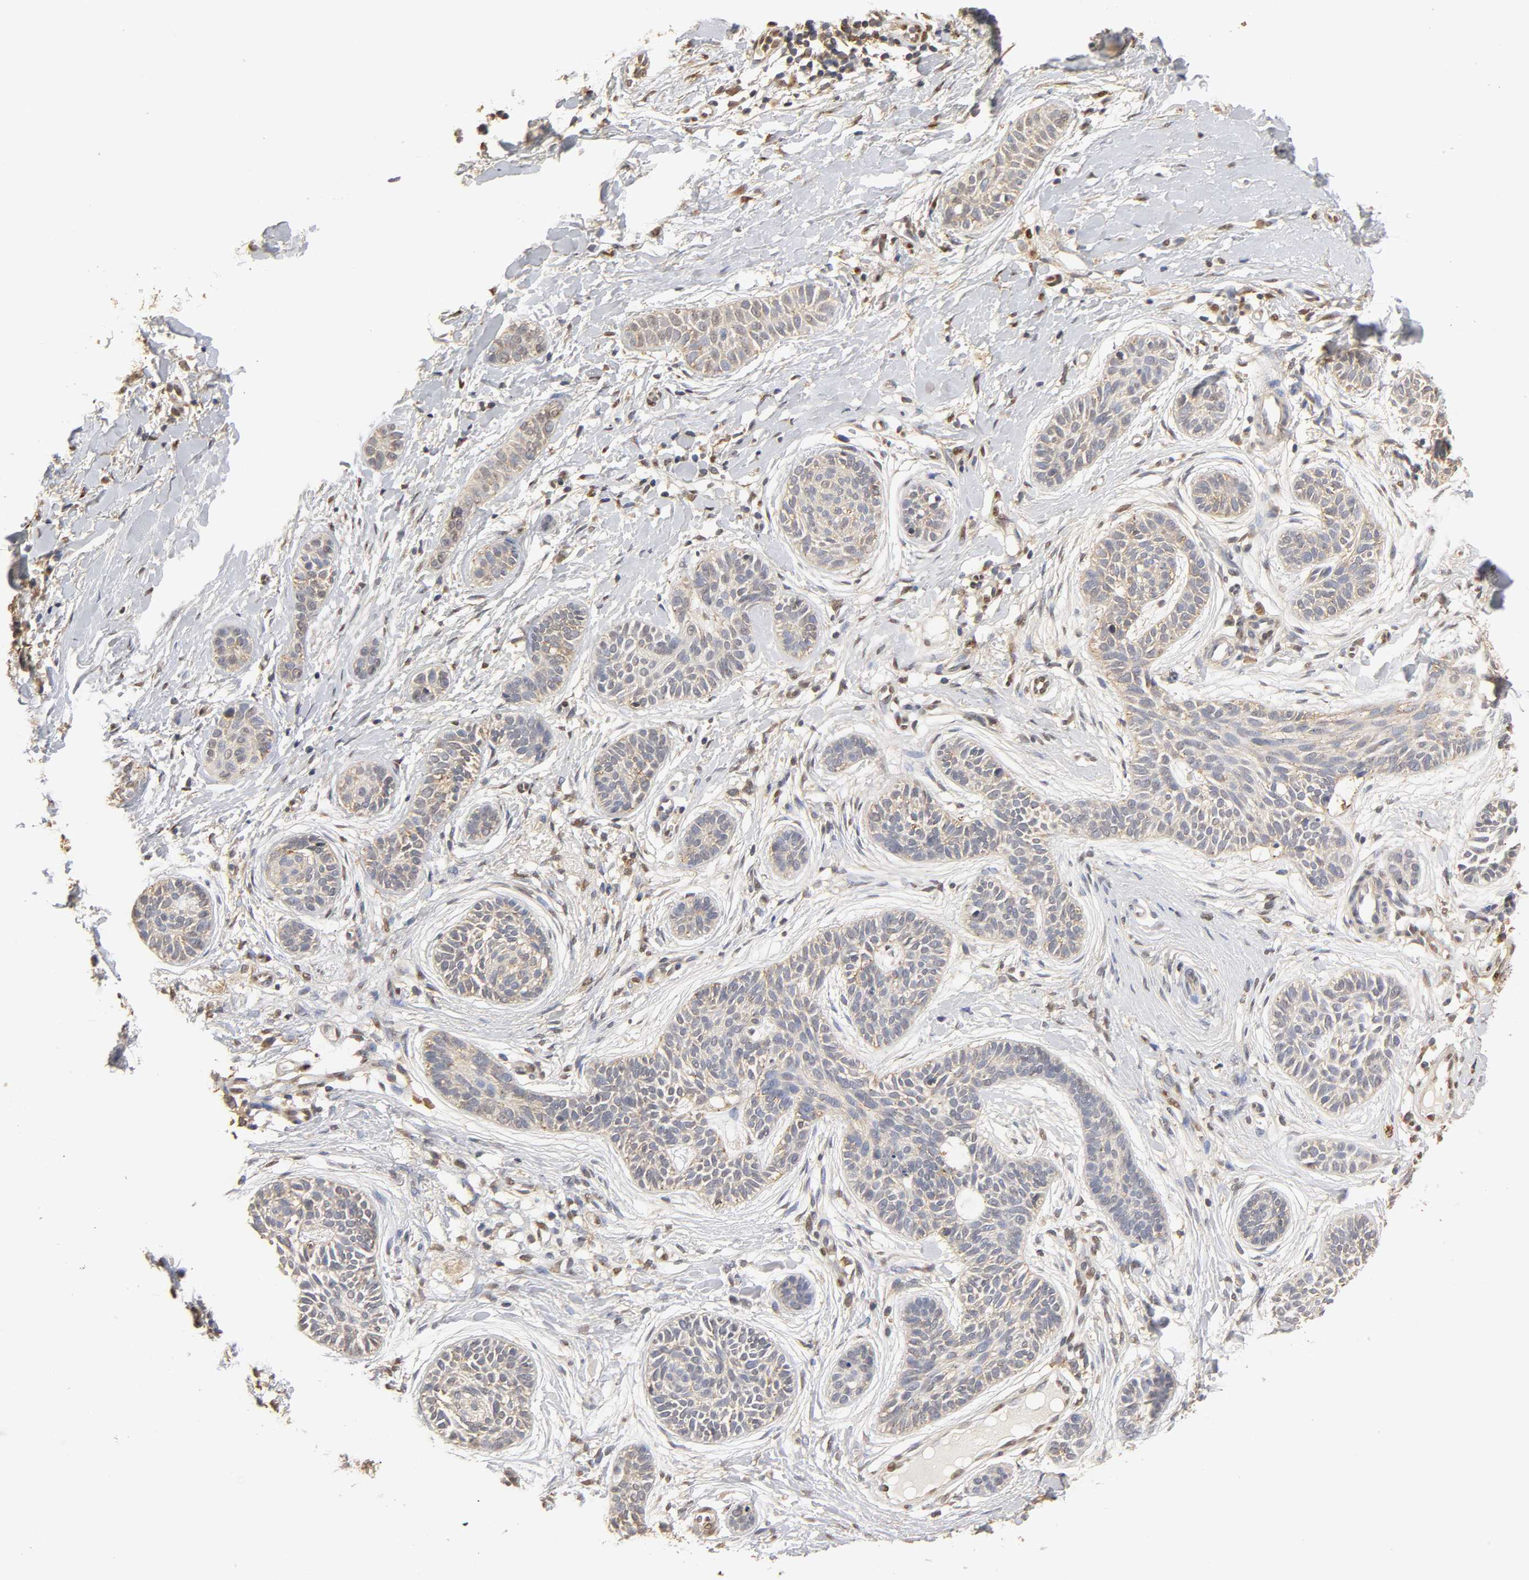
{"staining": {"intensity": "moderate", "quantity": "25%-75%", "location": "cytoplasmic/membranous"}, "tissue": "skin cancer", "cell_type": "Tumor cells", "image_type": "cancer", "snomed": [{"axis": "morphology", "description": "Normal tissue, NOS"}, {"axis": "morphology", "description": "Basal cell carcinoma"}, {"axis": "topography", "description": "Skin"}], "caption": "A photomicrograph showing moderate cytoplasmic/membranous positivity in approximately 25%-75% of tumor cells in basal cell carcinoma (skin), as visualized by brown immunohistochemical staining.", "gene": "PKN1", "patient": {"sex": "male", "age": 63}}